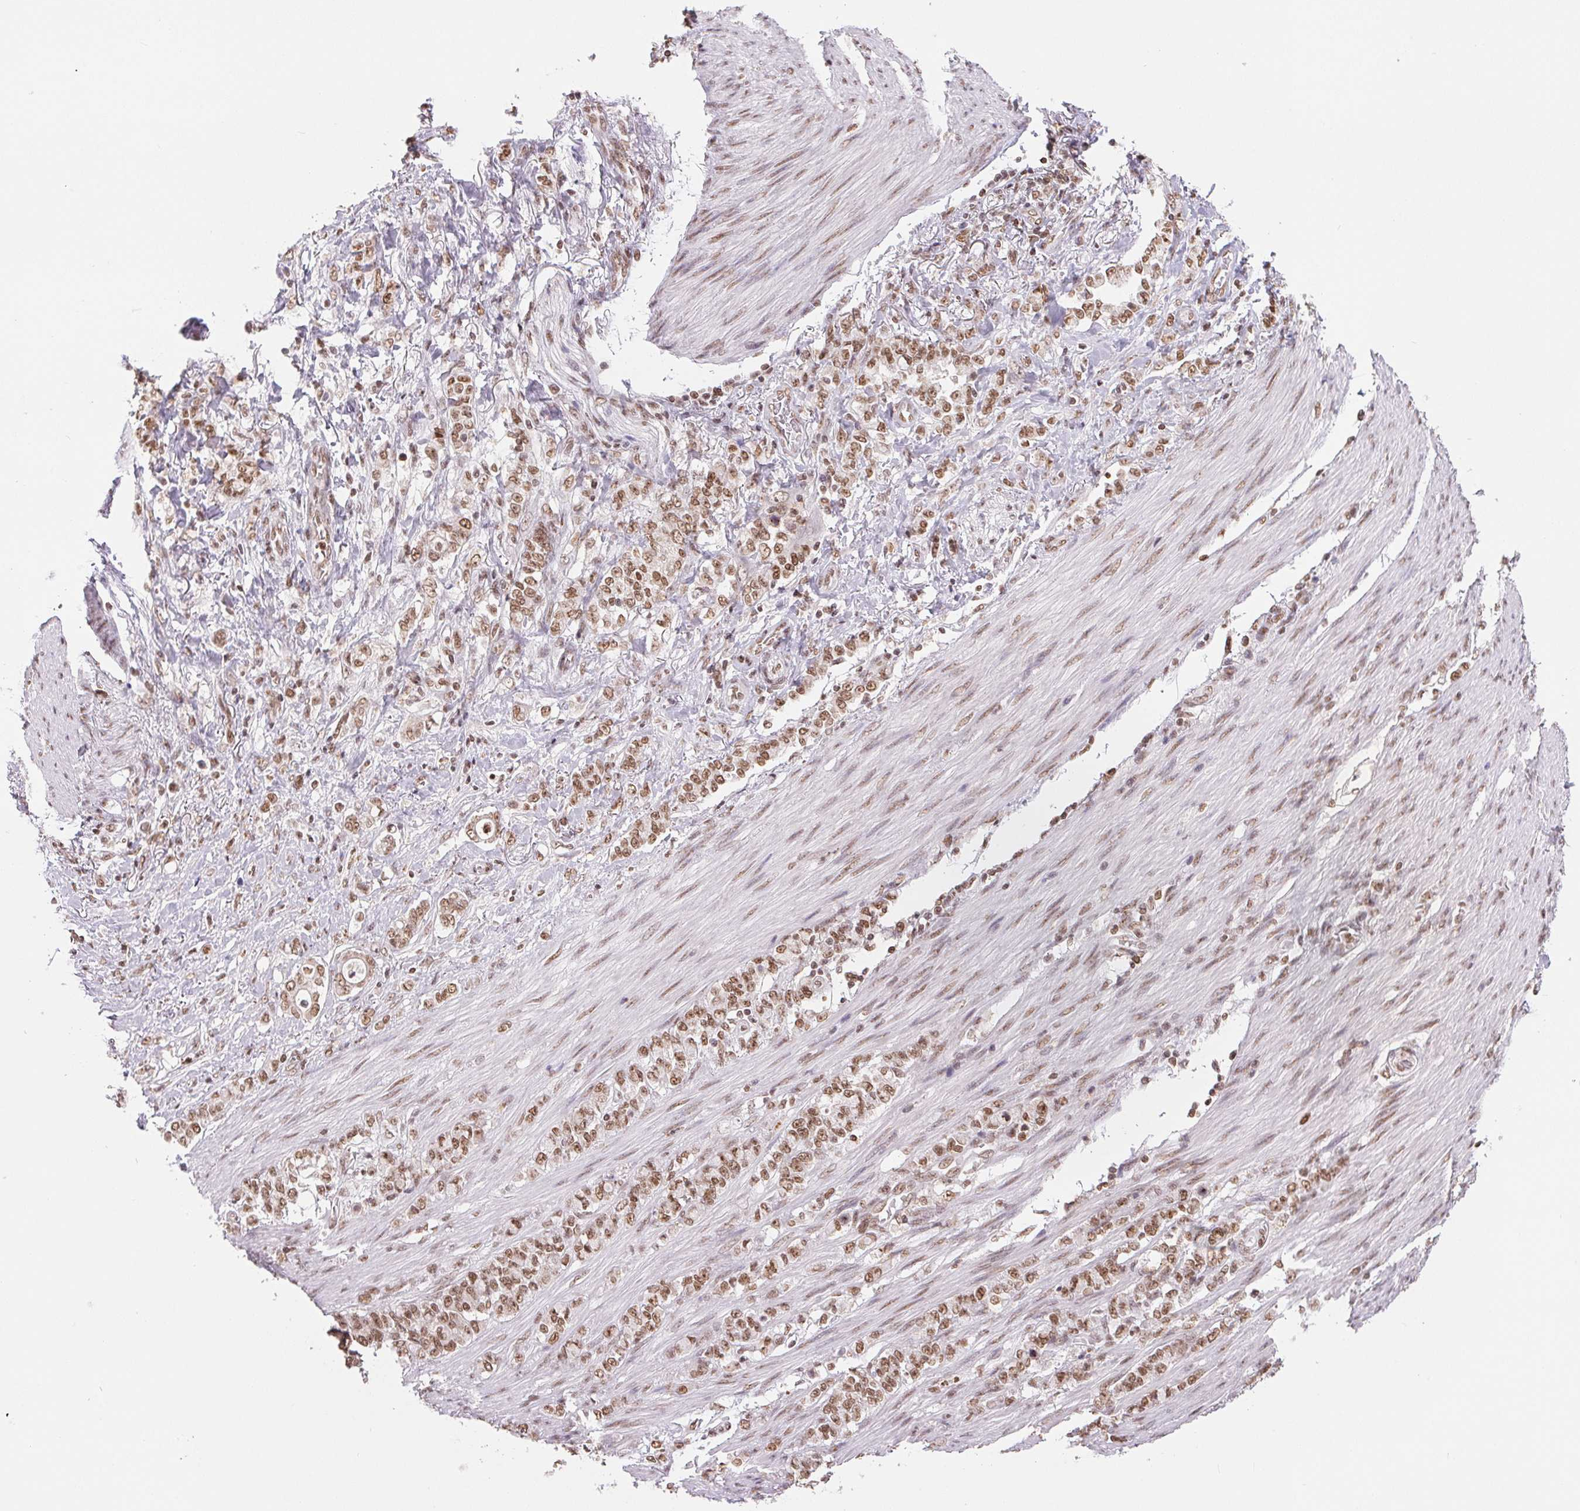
{"staining": {"intensity": "moderate", "quantity": ">75%", "location": "nuclear"}, "tissue": "stomach cancer", "cell_type": "Tumor cells", "image_type": "cancer", "snomed": [{"axis": "morphology", "description": "Adenocarcinoma, NOS"}, {"axis": "topography", "description": "Stomach"}], "caption": "Stomach adenocarcinoma stained with DAB (3,3'-diaminobenzidine) immunohistochemistry (IHC) shows medium levels of moderate nuclear staining in approximately >75% of tumor cells.", "gene": "NFE2L1", "patient": {"sex": "female", "age": 79}}